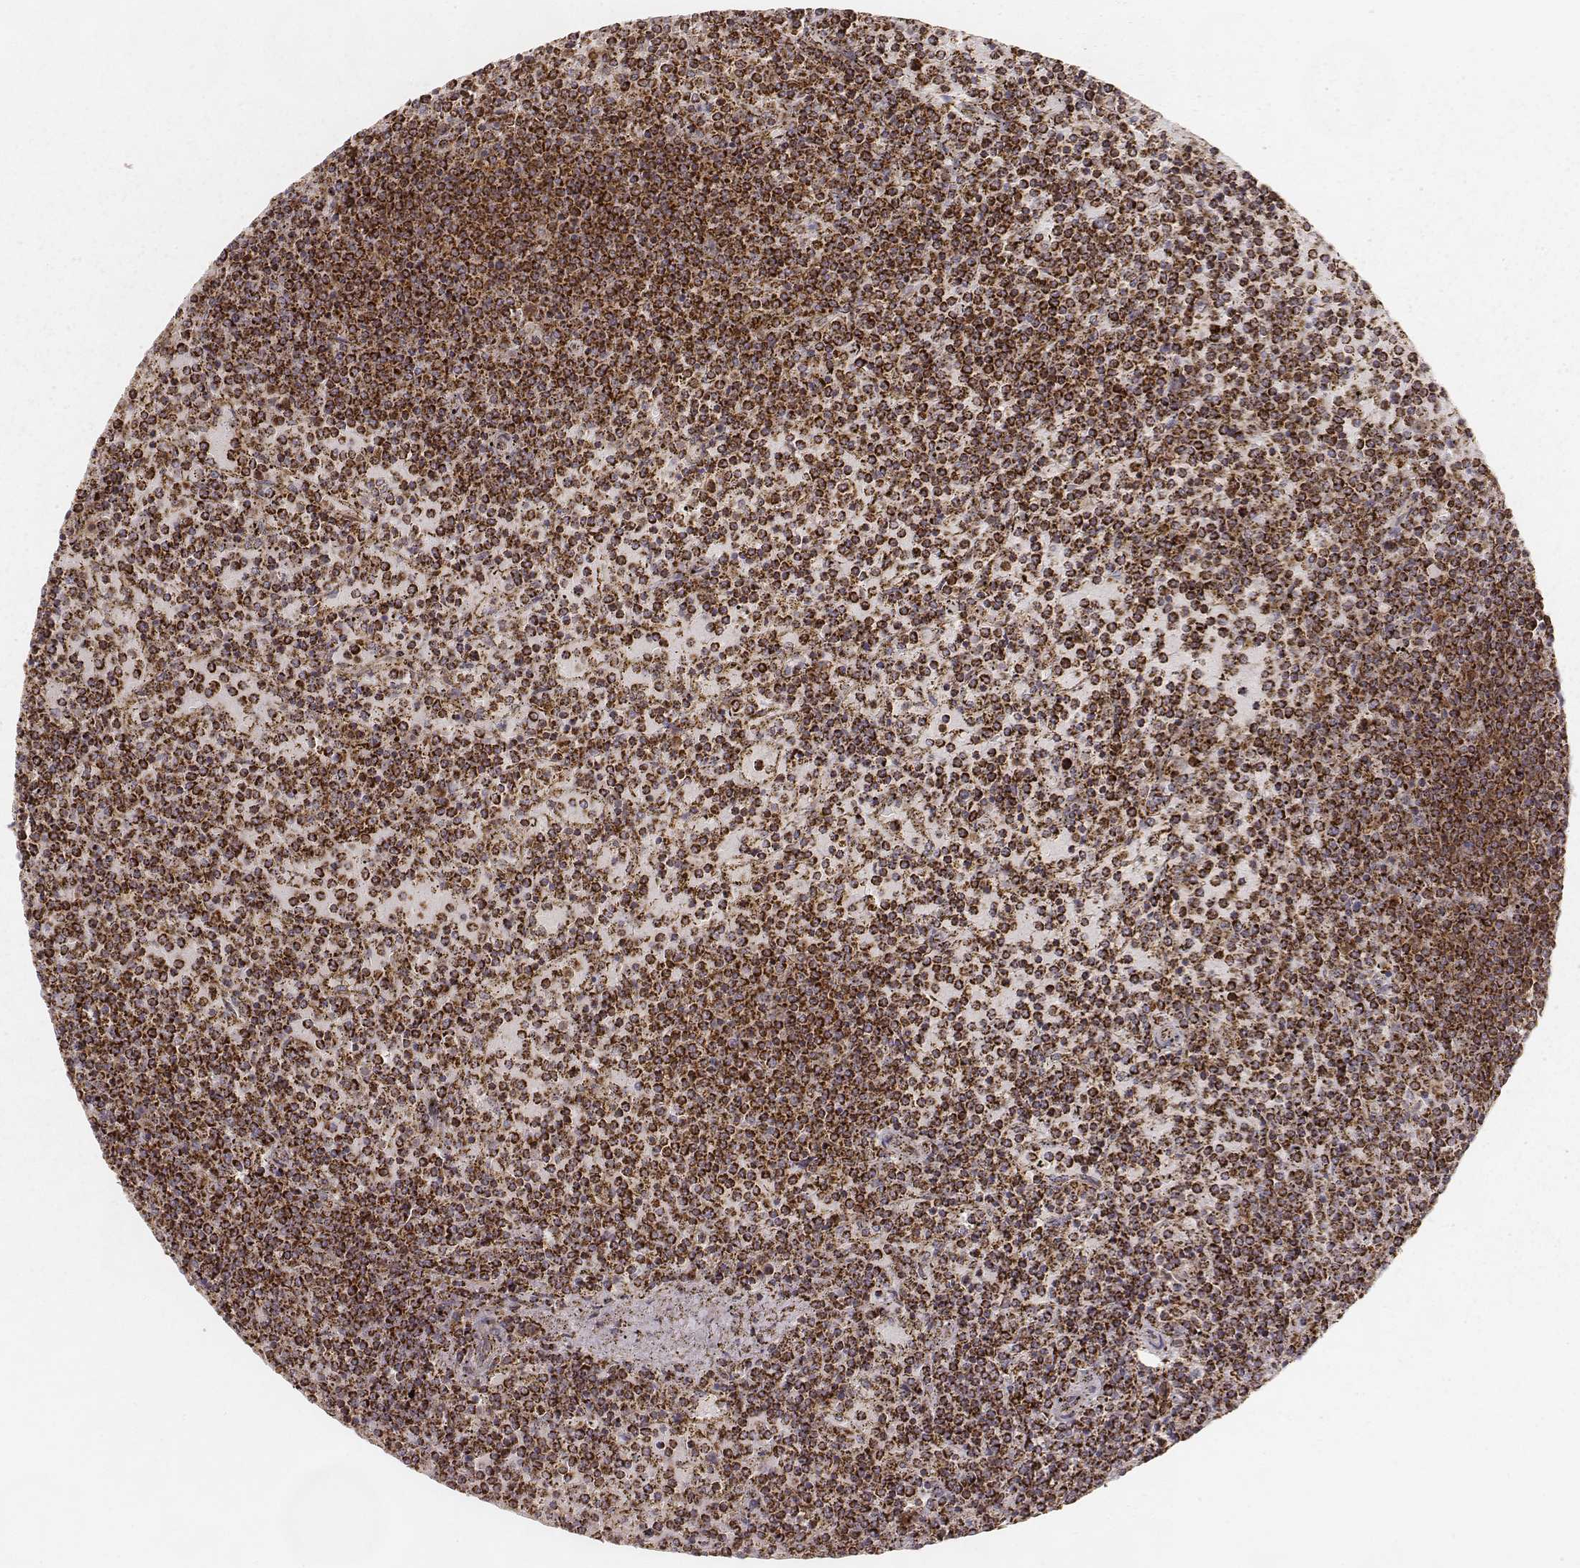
{"staining": {"intensity": "strong", "quantity": ">75%", "location": "cytoplasmic/membranous"}, "tissue": "lymphoma", "cell_type": "Tumor cells", "image_type": "cancer", "snomed": [{"axis": "morphology", "description": "Malignant lymphoma, non-Hodgkin's type, Low grade"}, {"axis": "topography", "description": "Spleen"}], "caption": "The histopathology image demonstrates staining of malignant lymphoma, non-Hodgkin's type (low-grade), revealing strong cytoplasmic/membranous protein positivity (brown color) within tumor cells.", "gene": "CS", "patient": {"sex": "female", "age": 77}}